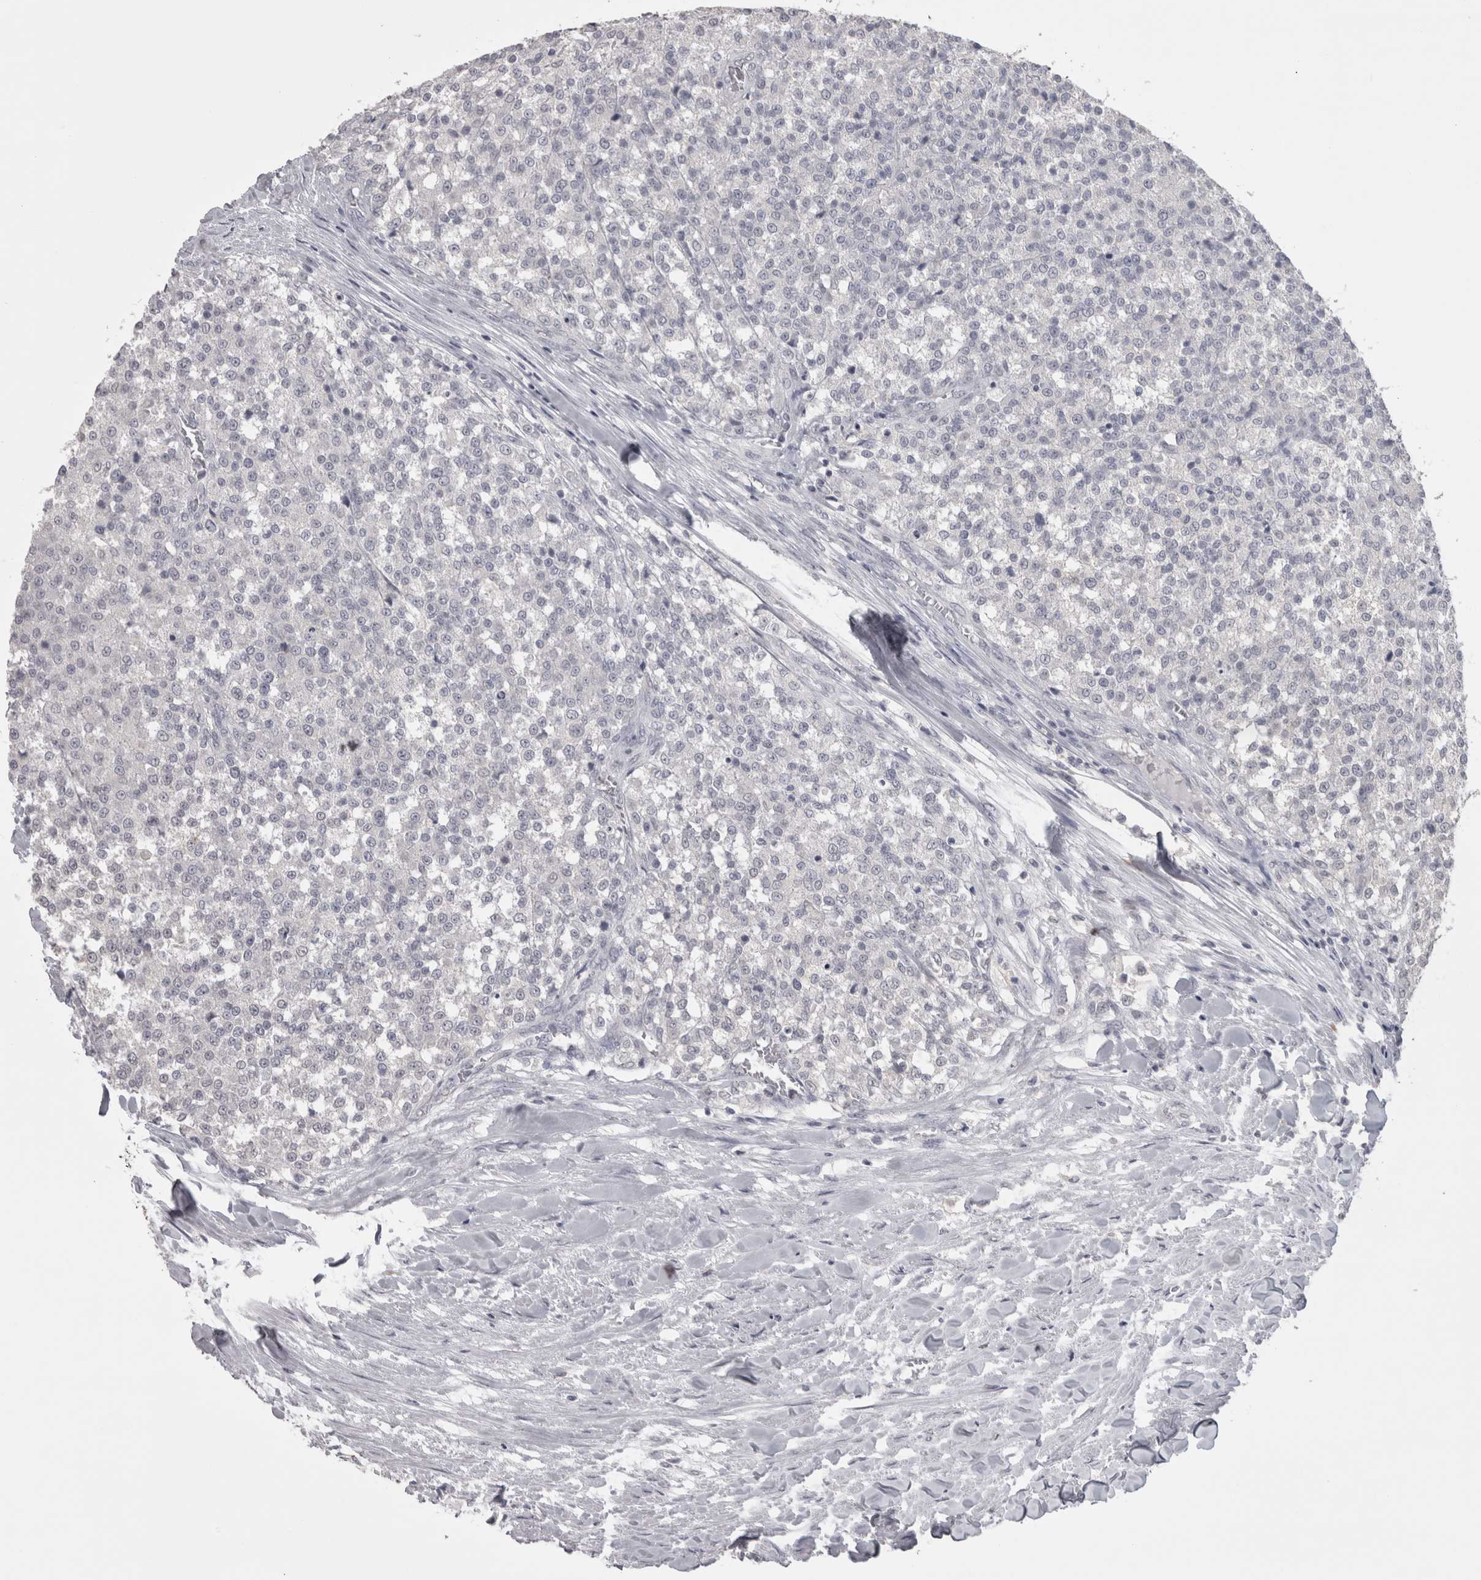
{"staining": {"intensity": "negative", "quantity": "none", "location": "none"}, "tissue": "testis cancer", "cell_type": "Tumor cells", "image_type": "cancer", "snomed": [{"axis": "morphology", "description": "Seminoma, NOS"}, {"axis": "topography", "description": "Testis"}], "caption": "A photomicrograph of human testis seminoma is negative for staining in tumor cells.", "gene": "LAX1", "patient": {"sex": "male", "age": 59}}